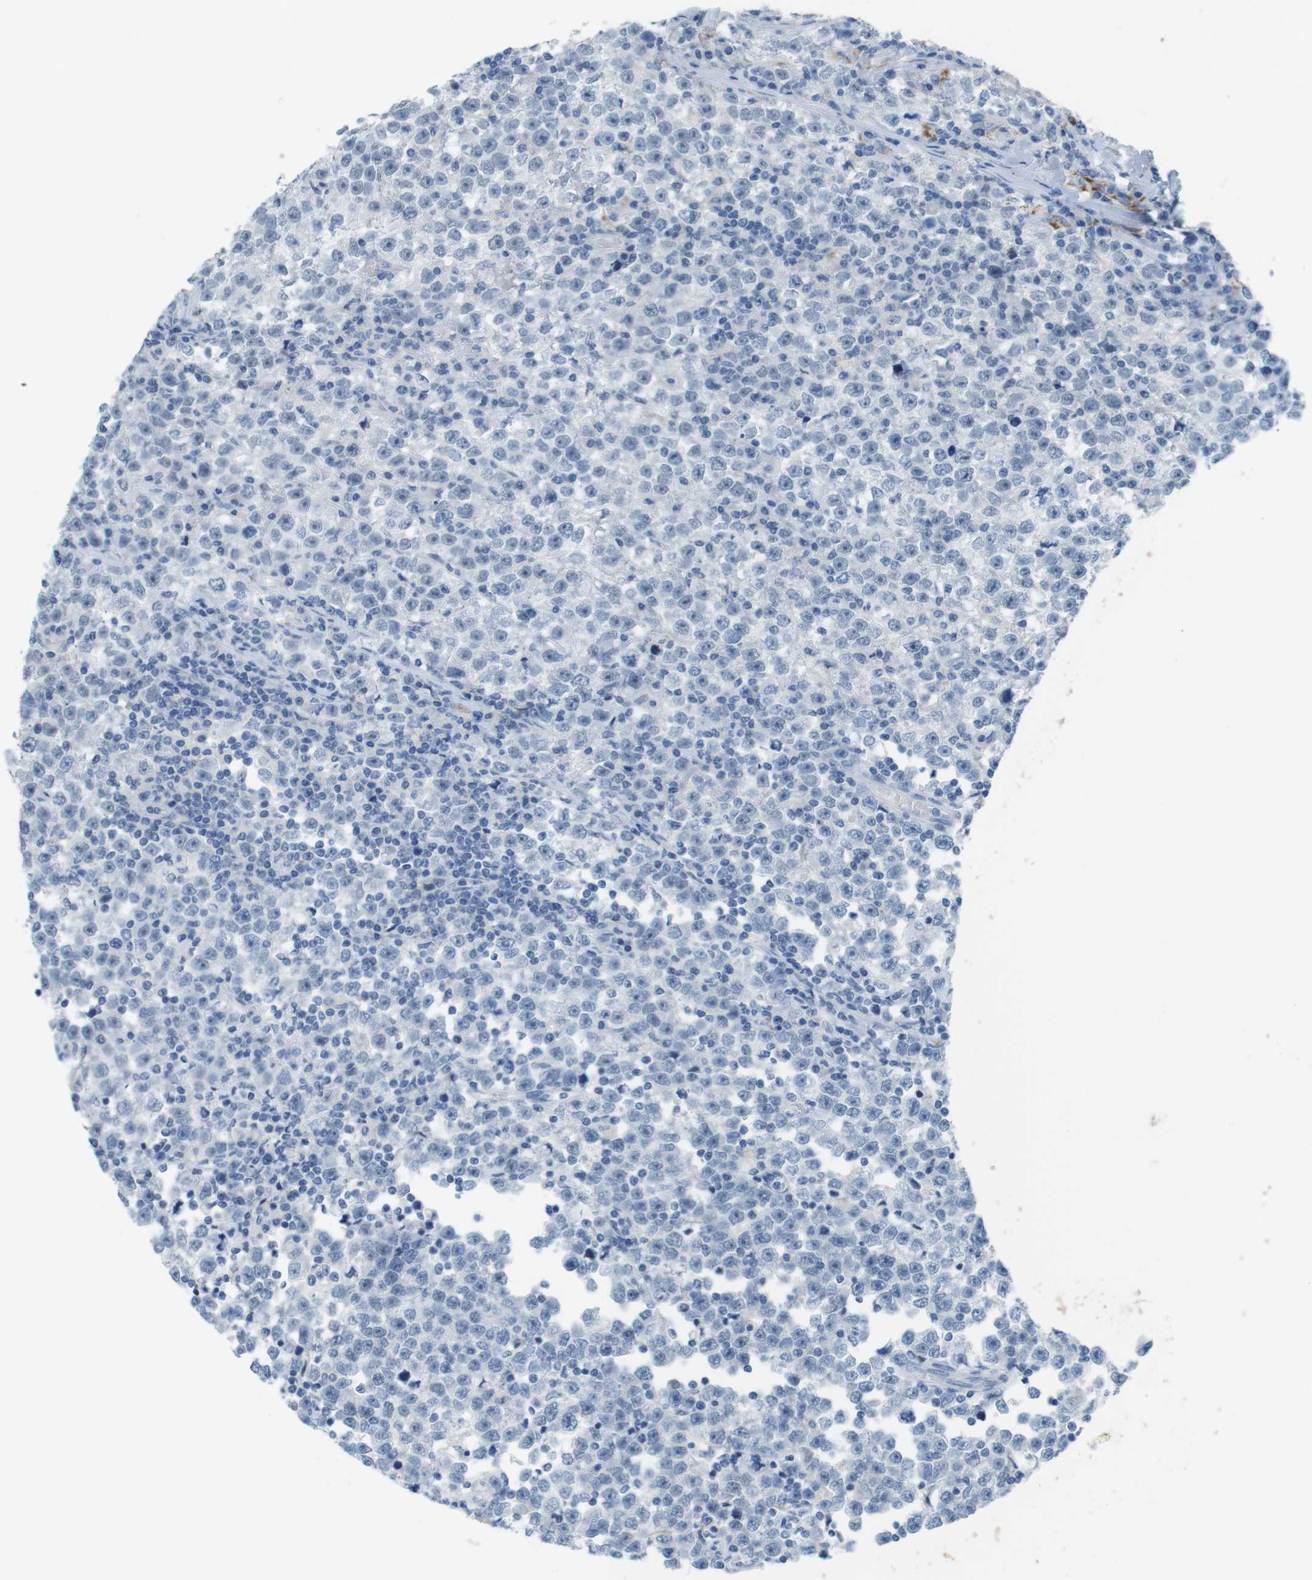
{"staining": {"intensity": "negative", "quantity": "none", "location": "none"}, "tissue": "testis cancer", "cell_type": "Tumor cells", "image_type": "cancer", "snomed": [{"axis": "morphology", "description": "Seminoma, NOS"}, {"axis": "topography", "description": "Testis"}], "caption": "Tumor cells are negative for protein expression in human testis cancer (seminoma).", "gene": "YIPF1", "patient": {"sex": "male", "age": 43}}